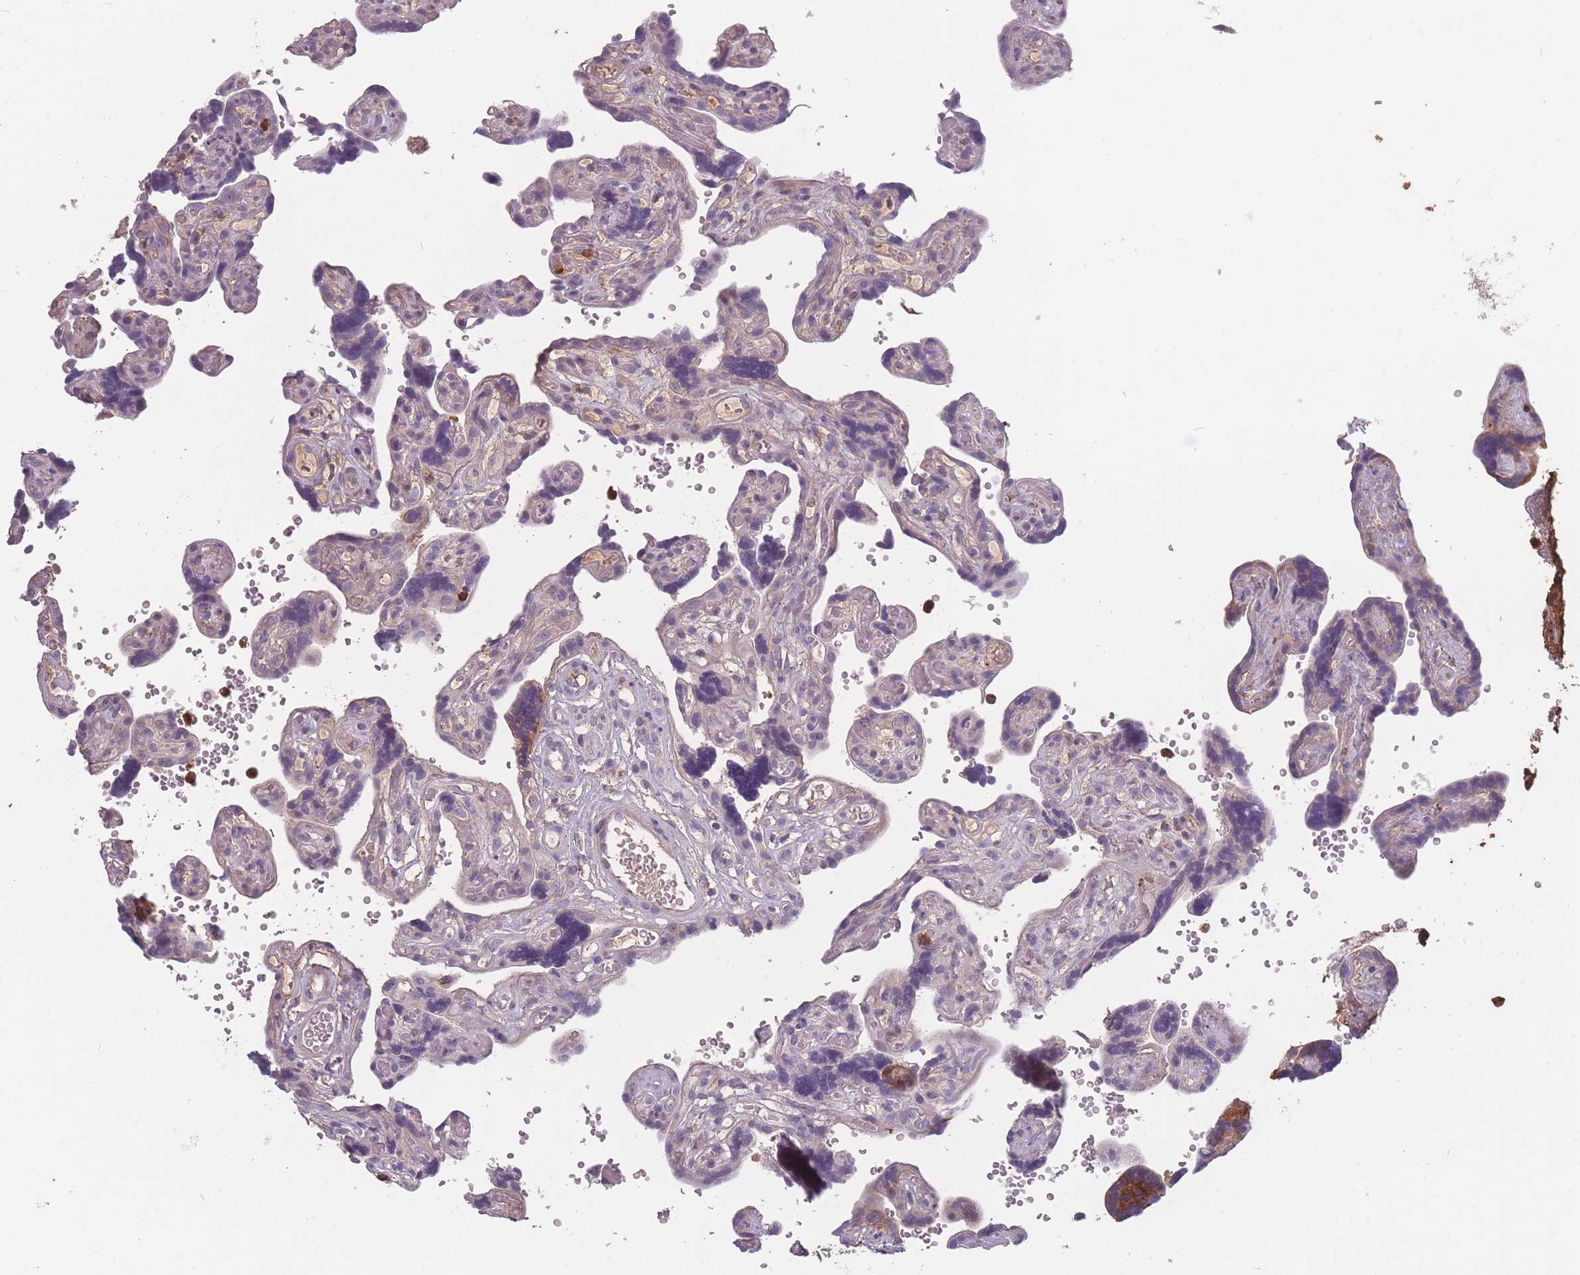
{"staining": {"intensity": "negative", "quantity": "none", "location": "none"}, "tissue": "placenta", "cell_type": "Decidual cells", "image_type": "normal", "snomed": [{"axis": "morphology", "description": "Normal tissue, NOS"}, {"axis": "topography", "description": "Placenta"}], "caption": "Benign placenta was stained to show a protein in brown. There is no significant expression in decidual cells. (Immunohistochemistry (ihc), brightfield microscopy, high magnification).", "gene": "BST1", "patient": {"sex": "female", "age": 30}}